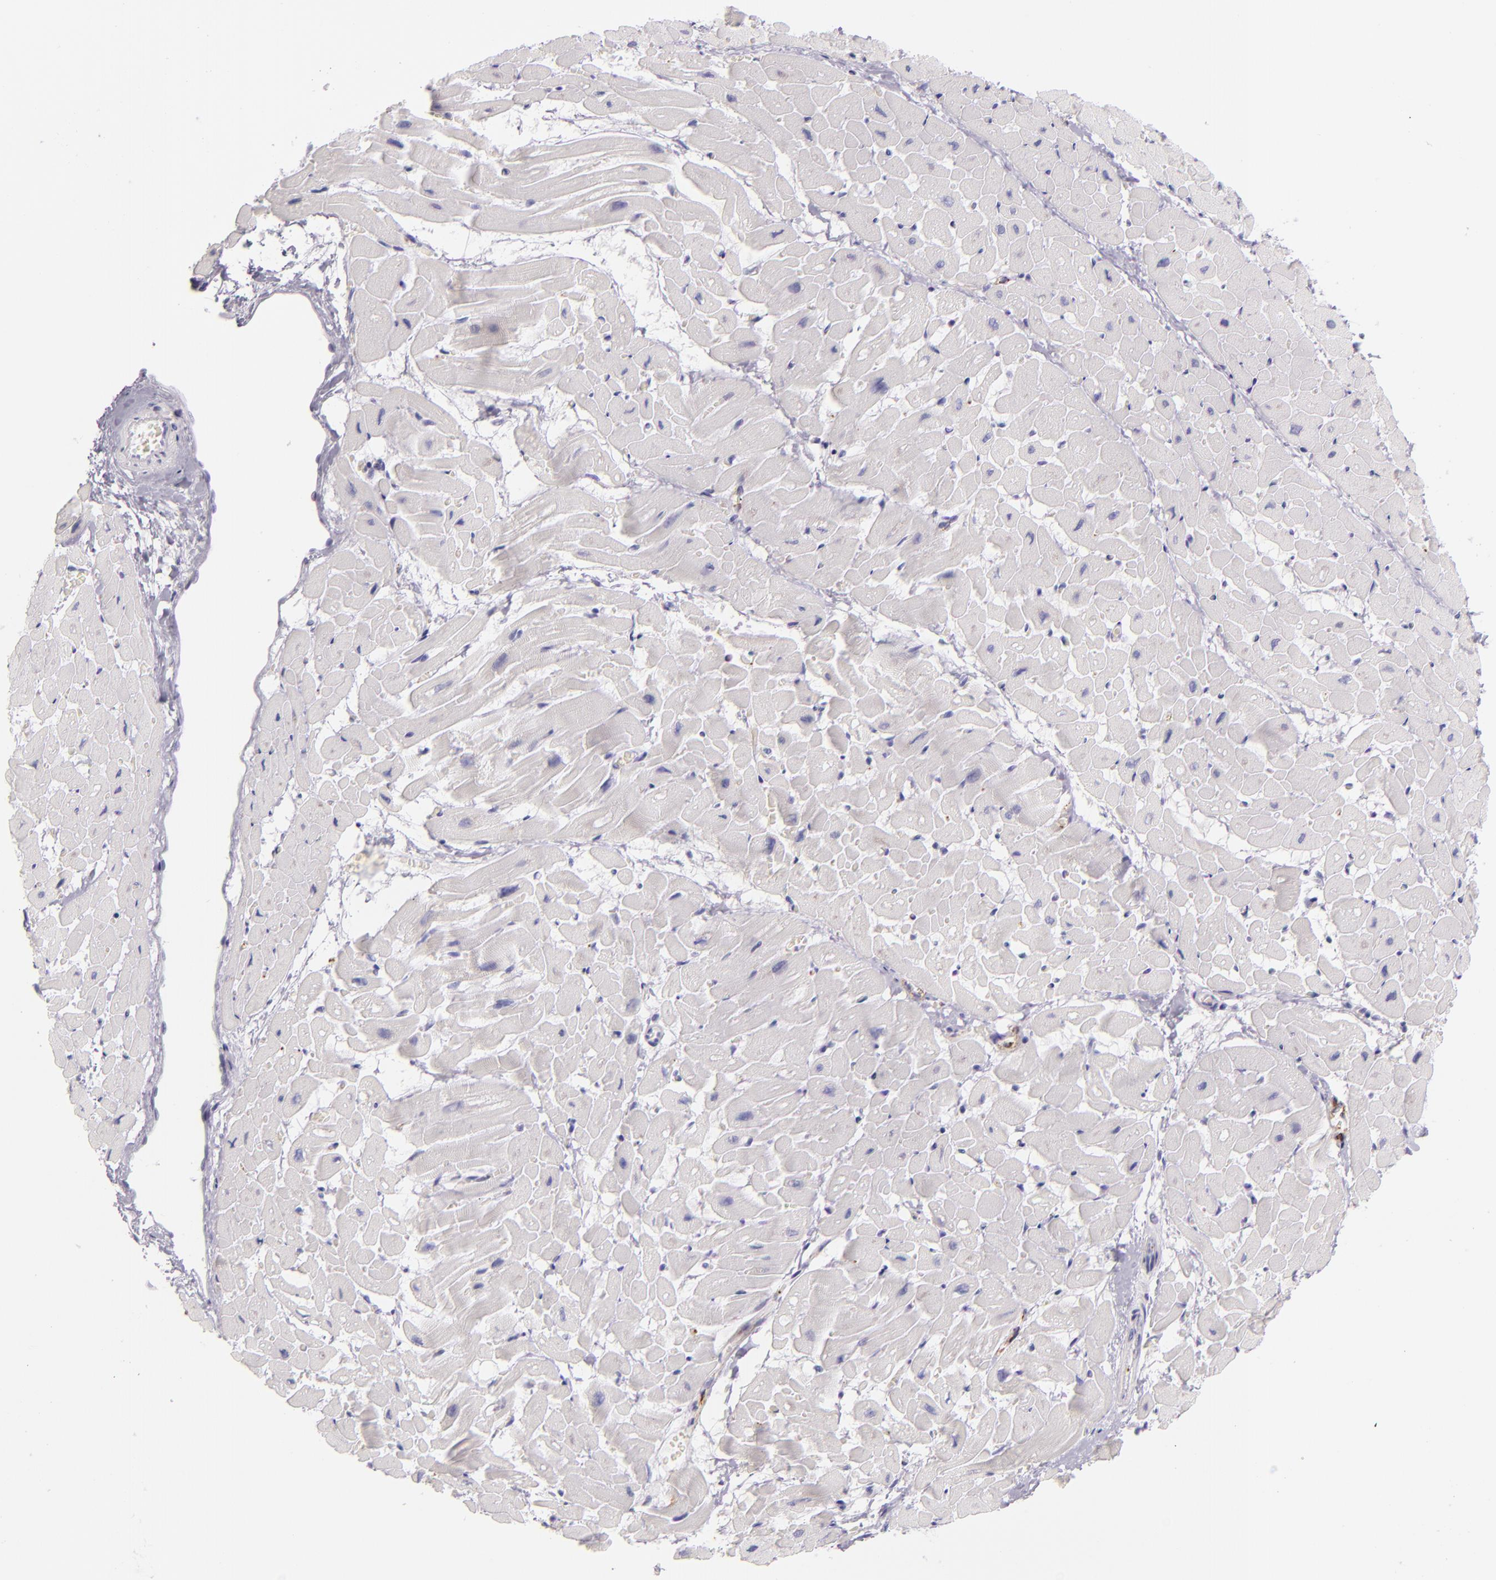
{"staining": {"intensity": "negative", "quantity": "none", "location": "none"}, "tissue": "heart muscle", "cell_type": "Cardiomyocytes", "image_type": "normal", "snomed": [{"axis": "morphology", "description": "Normal tissue, NOS"}, {"axis": "topography", "description": "Heart"}], "caption": "This is a micrograph of immunohistochemistry (IHC) staining of unremarkable heart muscle, which shows no staining in cardiomyocytes. (DAB (3,3'-diaminobenzidine) immunohistochemistry visualized using brightfield microscopy, high magnification).", "gene": "SELP", "patient": {"sex": "male", "age": 45}}